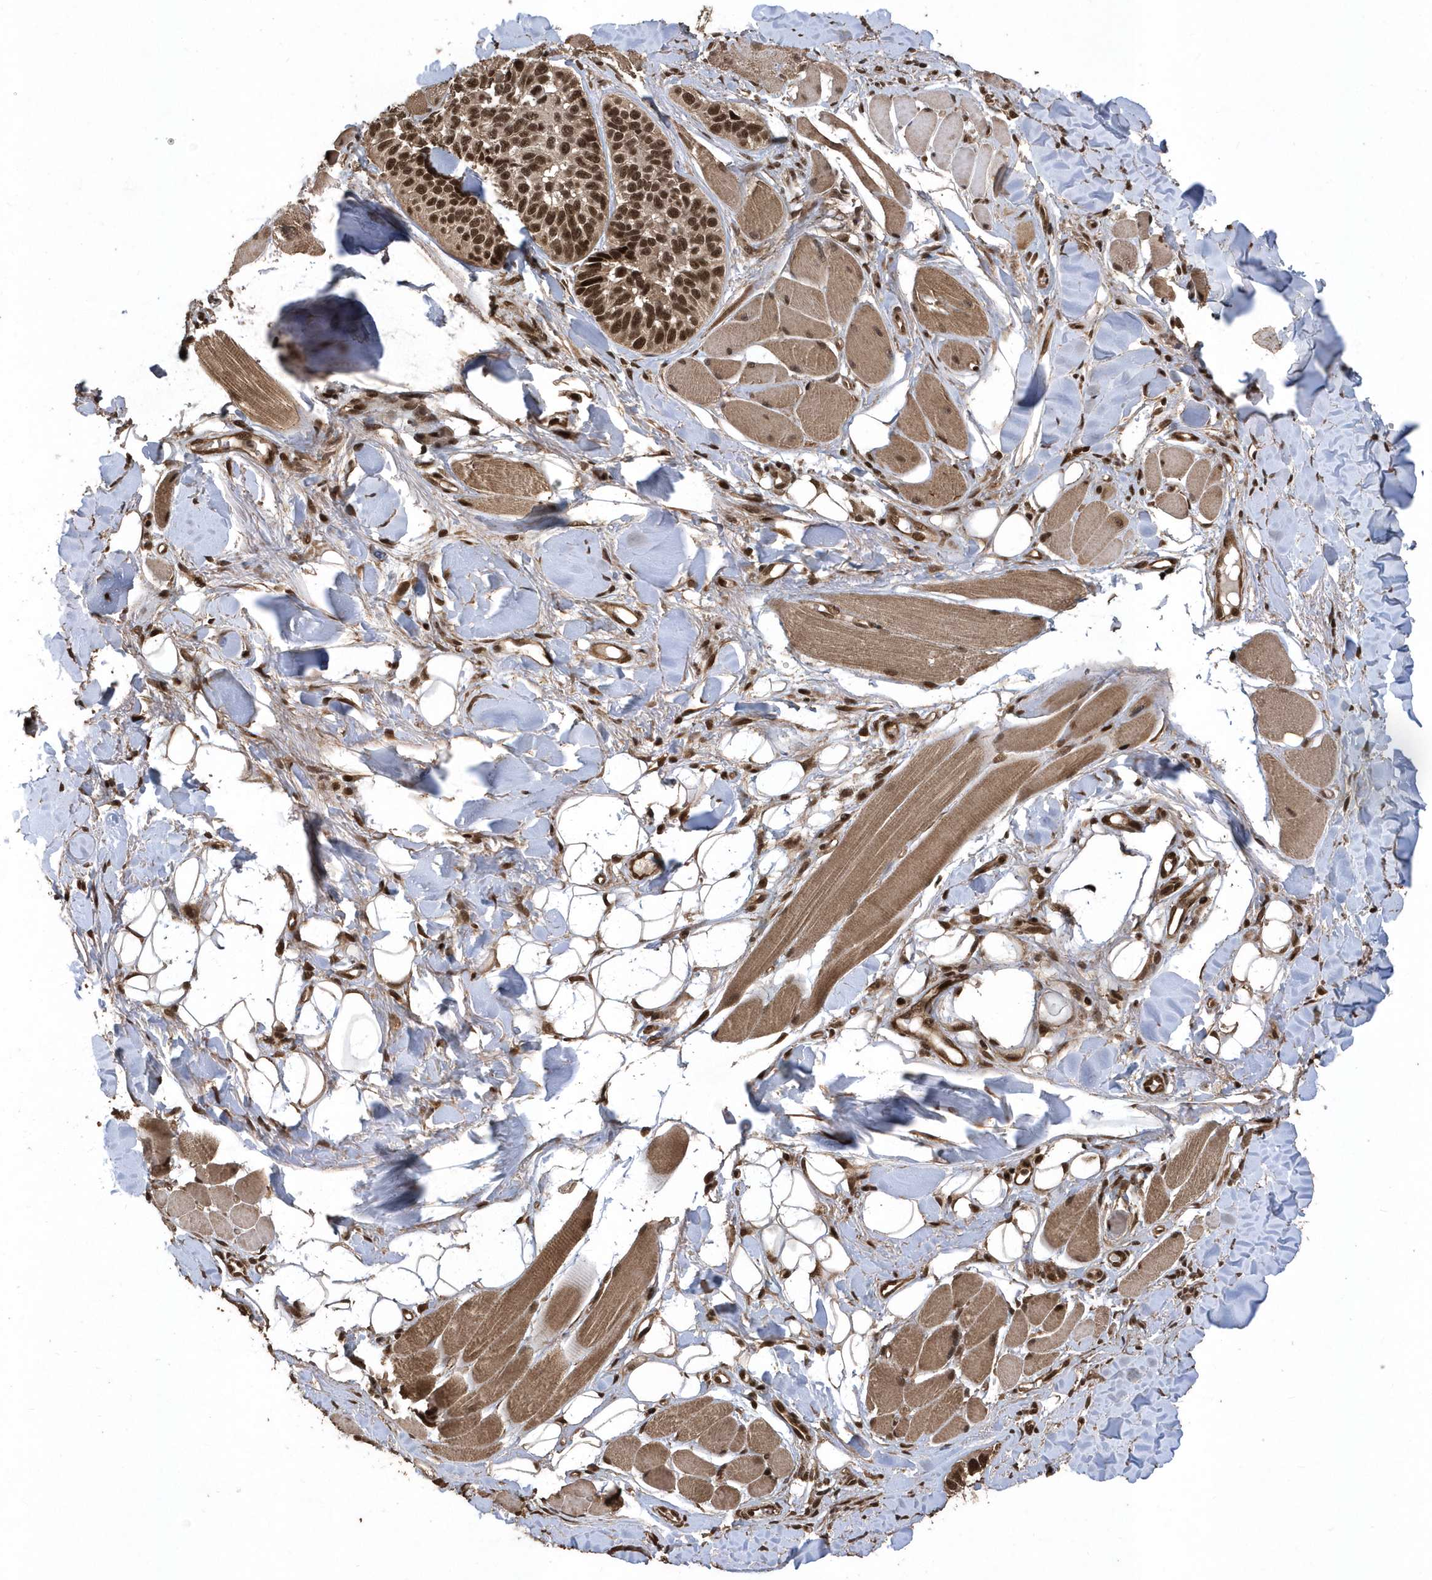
{"staining": {"intensity": "strong", "quantity": ">75%", "location": "nuclear"}, "tissue": "skin cancer", "cell_type": "Tumor cells", "image_type": "cancer", "snomed": [{"axis": "morphology", "description": "Basal cell carcinoma"}, {"axis": "topography", "description": "Skin"}], "caption": "Basal cell carcinoma (skin) was stained to show a protein in brown. There is high levels of strong nuclear expression in approximately >75% of tumor cells.", "gene": "INTS12", "patient": {"sex": "male", "age": 62}}